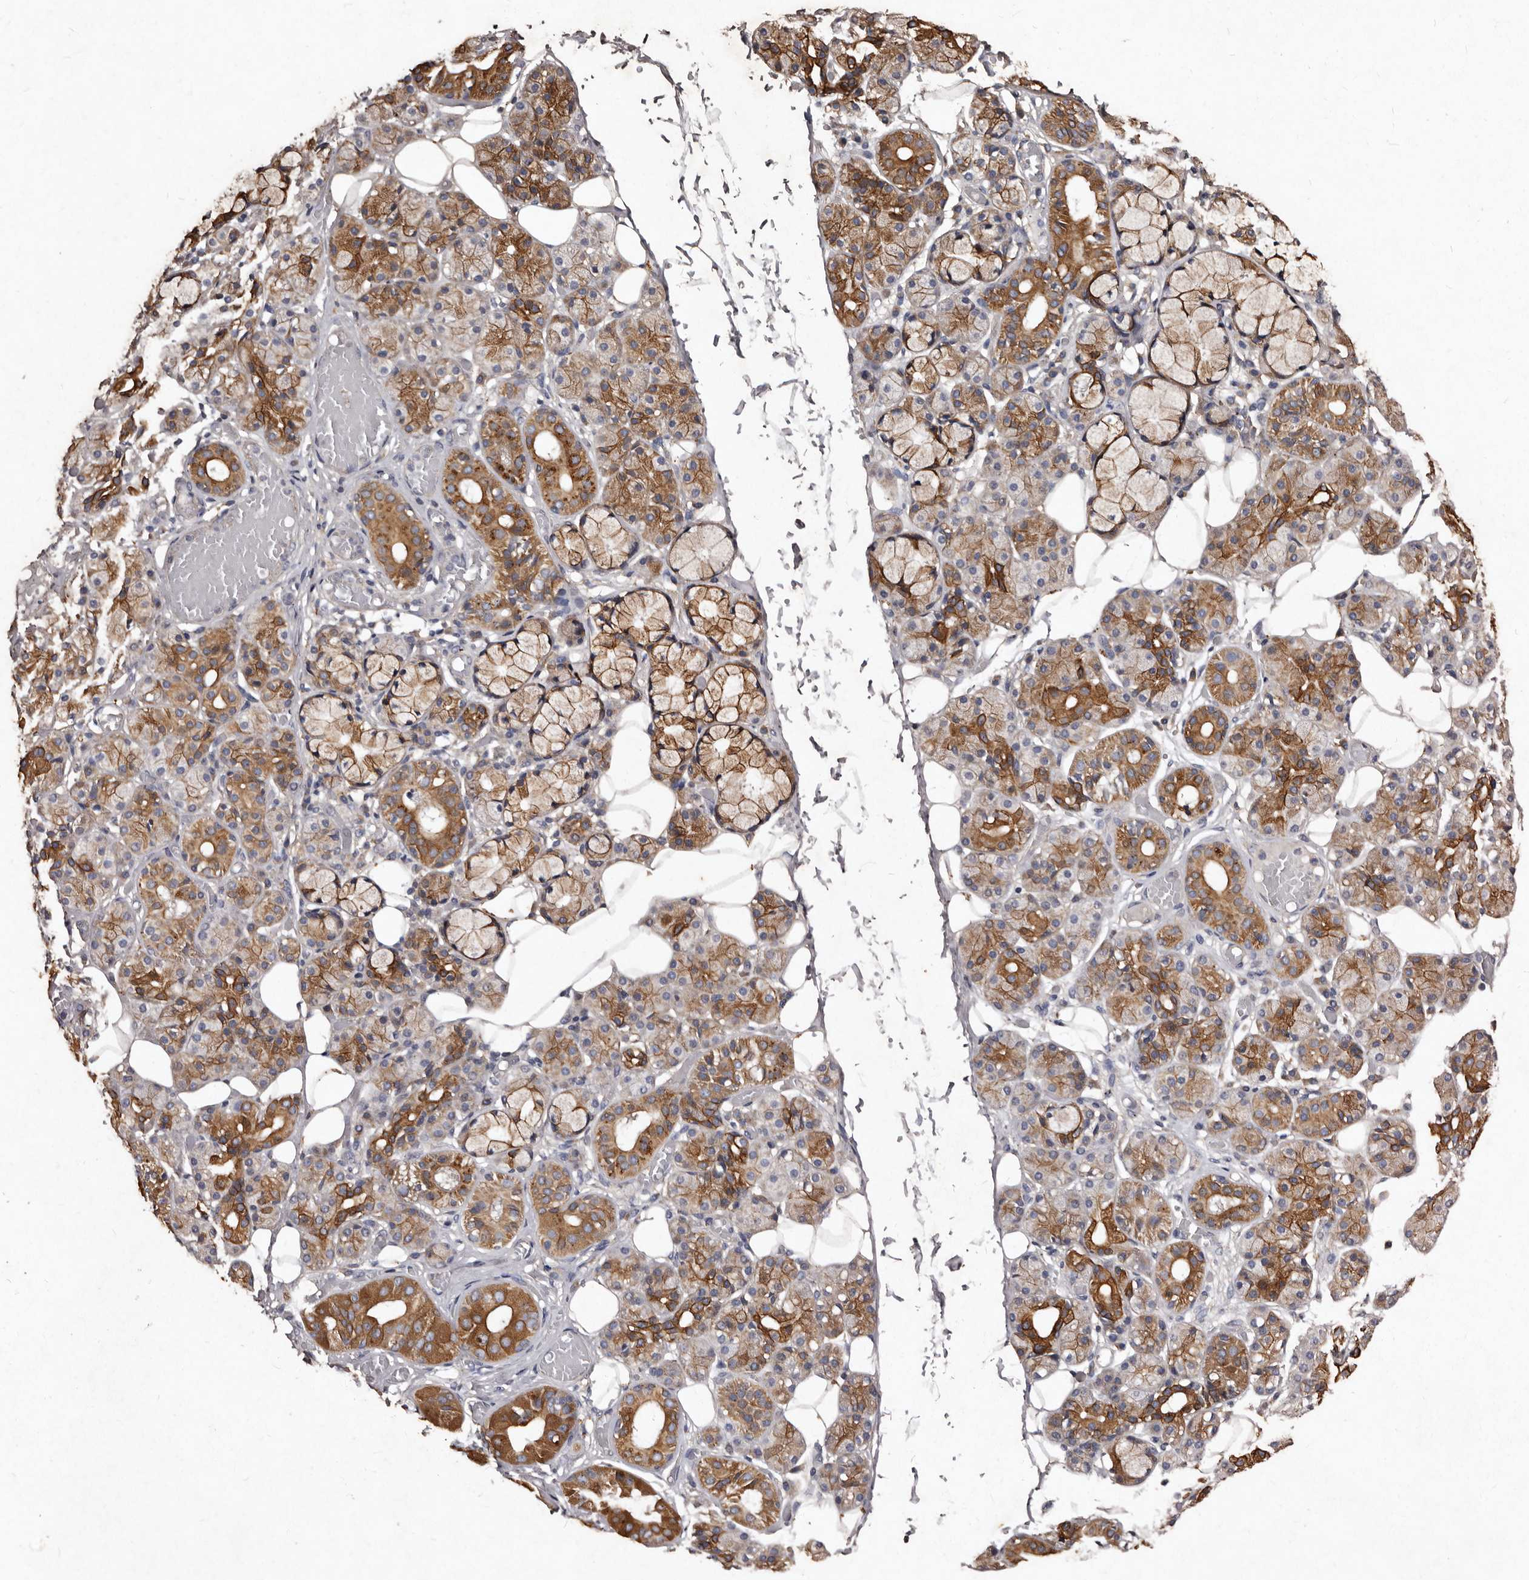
{"staining": {"intensity": "moderate", "quantity": ">75%", "location": "cytoplasmic/membranous"}, "tissue": "salivary gland", "cell_type": "Glandular cells", "image_type": "normal", "snomed": [{"axis": "morphology", "description": "Normal tissue, NOS"}, {"axis": "topography", "description": "Salivary gland"}], "caption": "About >75% of glandular cells in benign human salivary gland exhibit moderate cytoplasmic/membranous protein expression as visualized by brown immunohistochemical staining.", "gene": "TFB1M", "patient": {"sex": "male", "age": 63}}